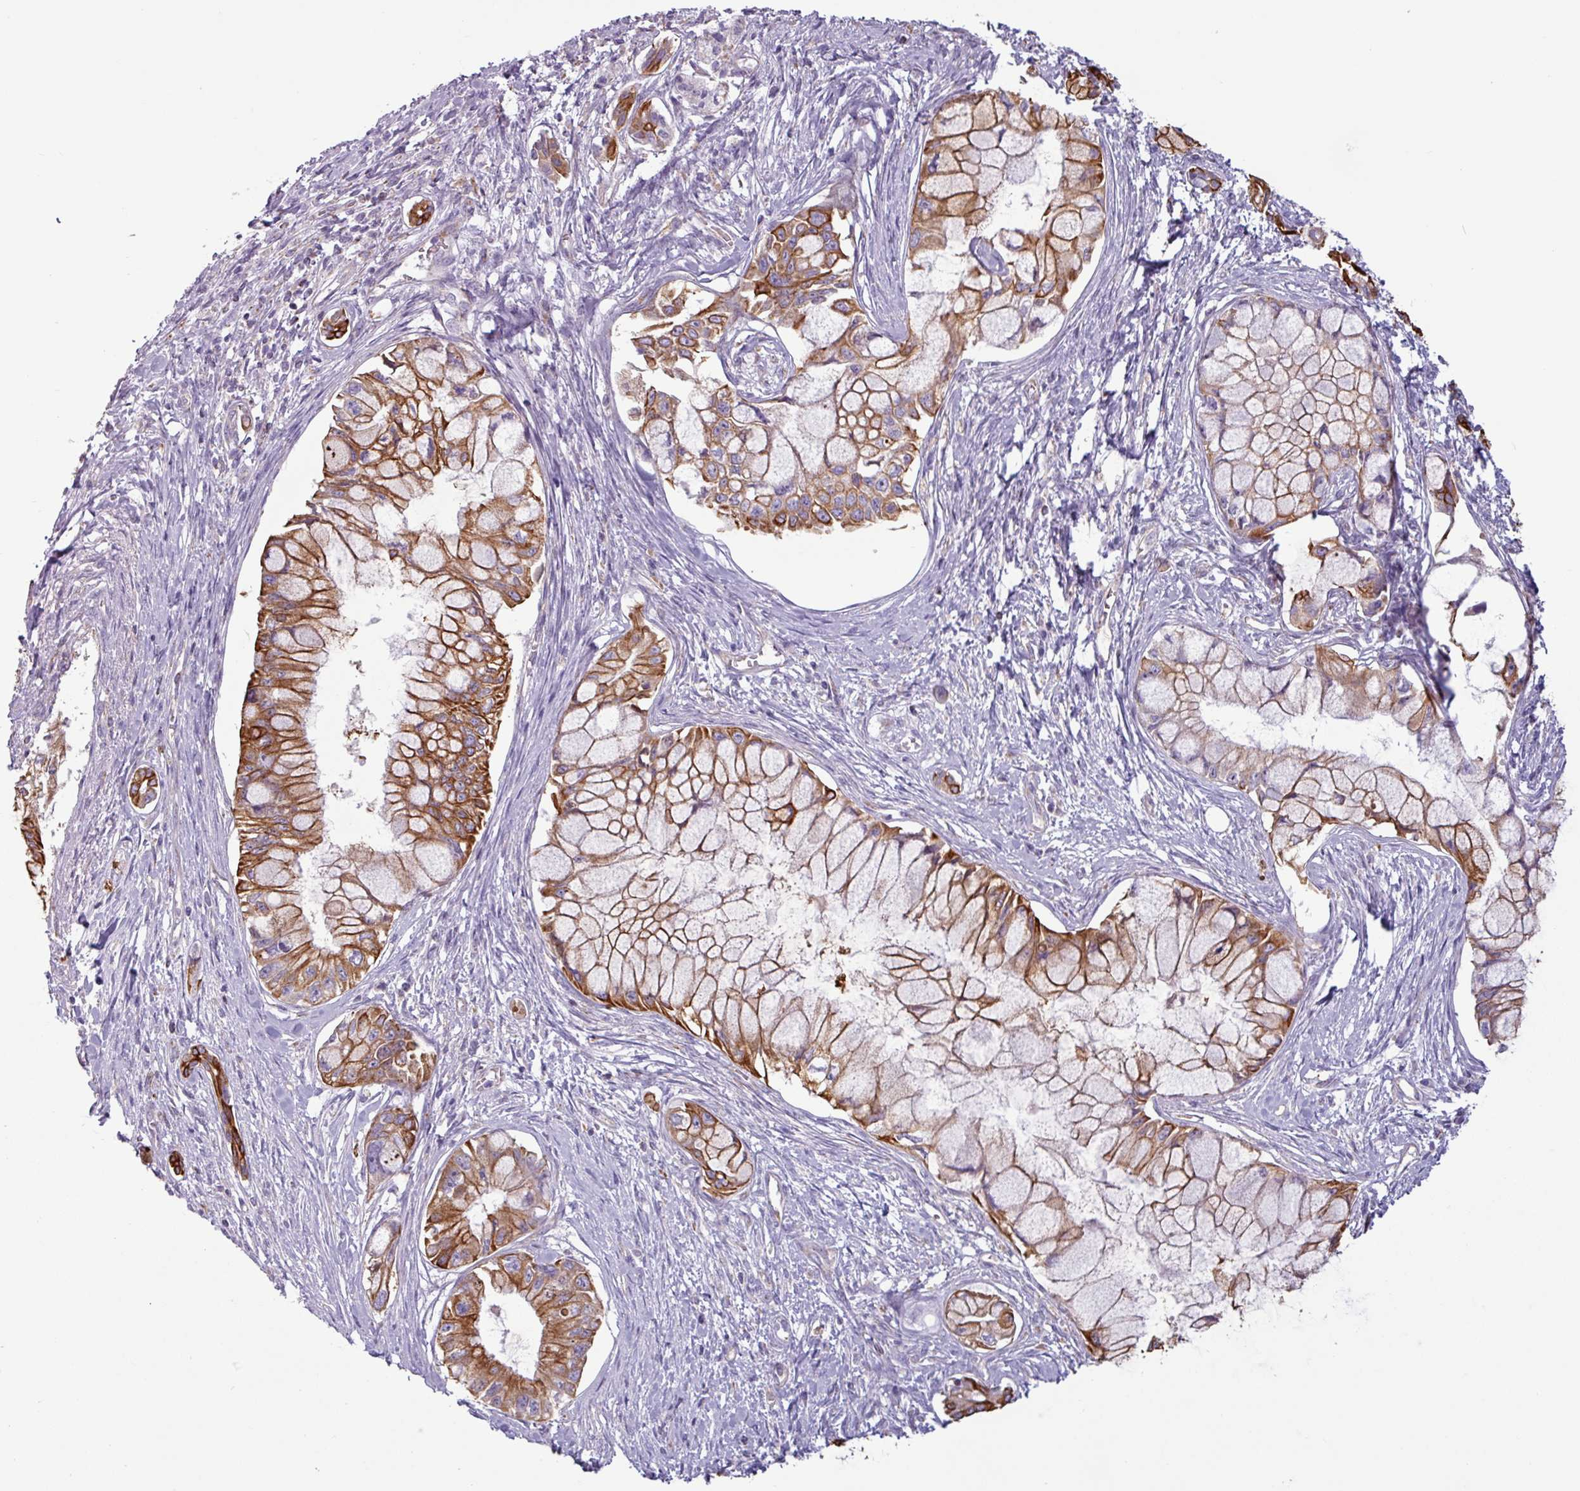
{"staining": {"intensity": "moderate", "quantity": ">75%", "location": "cytoplasmic/membranous"}, "tissue": "pancreatic cancer", "cell_type": "Tumor cells", "image_type": "cancer", "snomed": [{"axis": "morphology", "description": "Adenocarcinoma, NOS"}, {"axis": "topography", "description": "Pancreas"}], "caption": "This histopathology image shows immunohistochemistry (IHC) staining of pancreatic cancer, with medium moderate cytoplasmic/membranous staining in approximately >75% of tumor cells.", "gene": "CAMK1", "patient": {"sex": "male", "age": 48}}